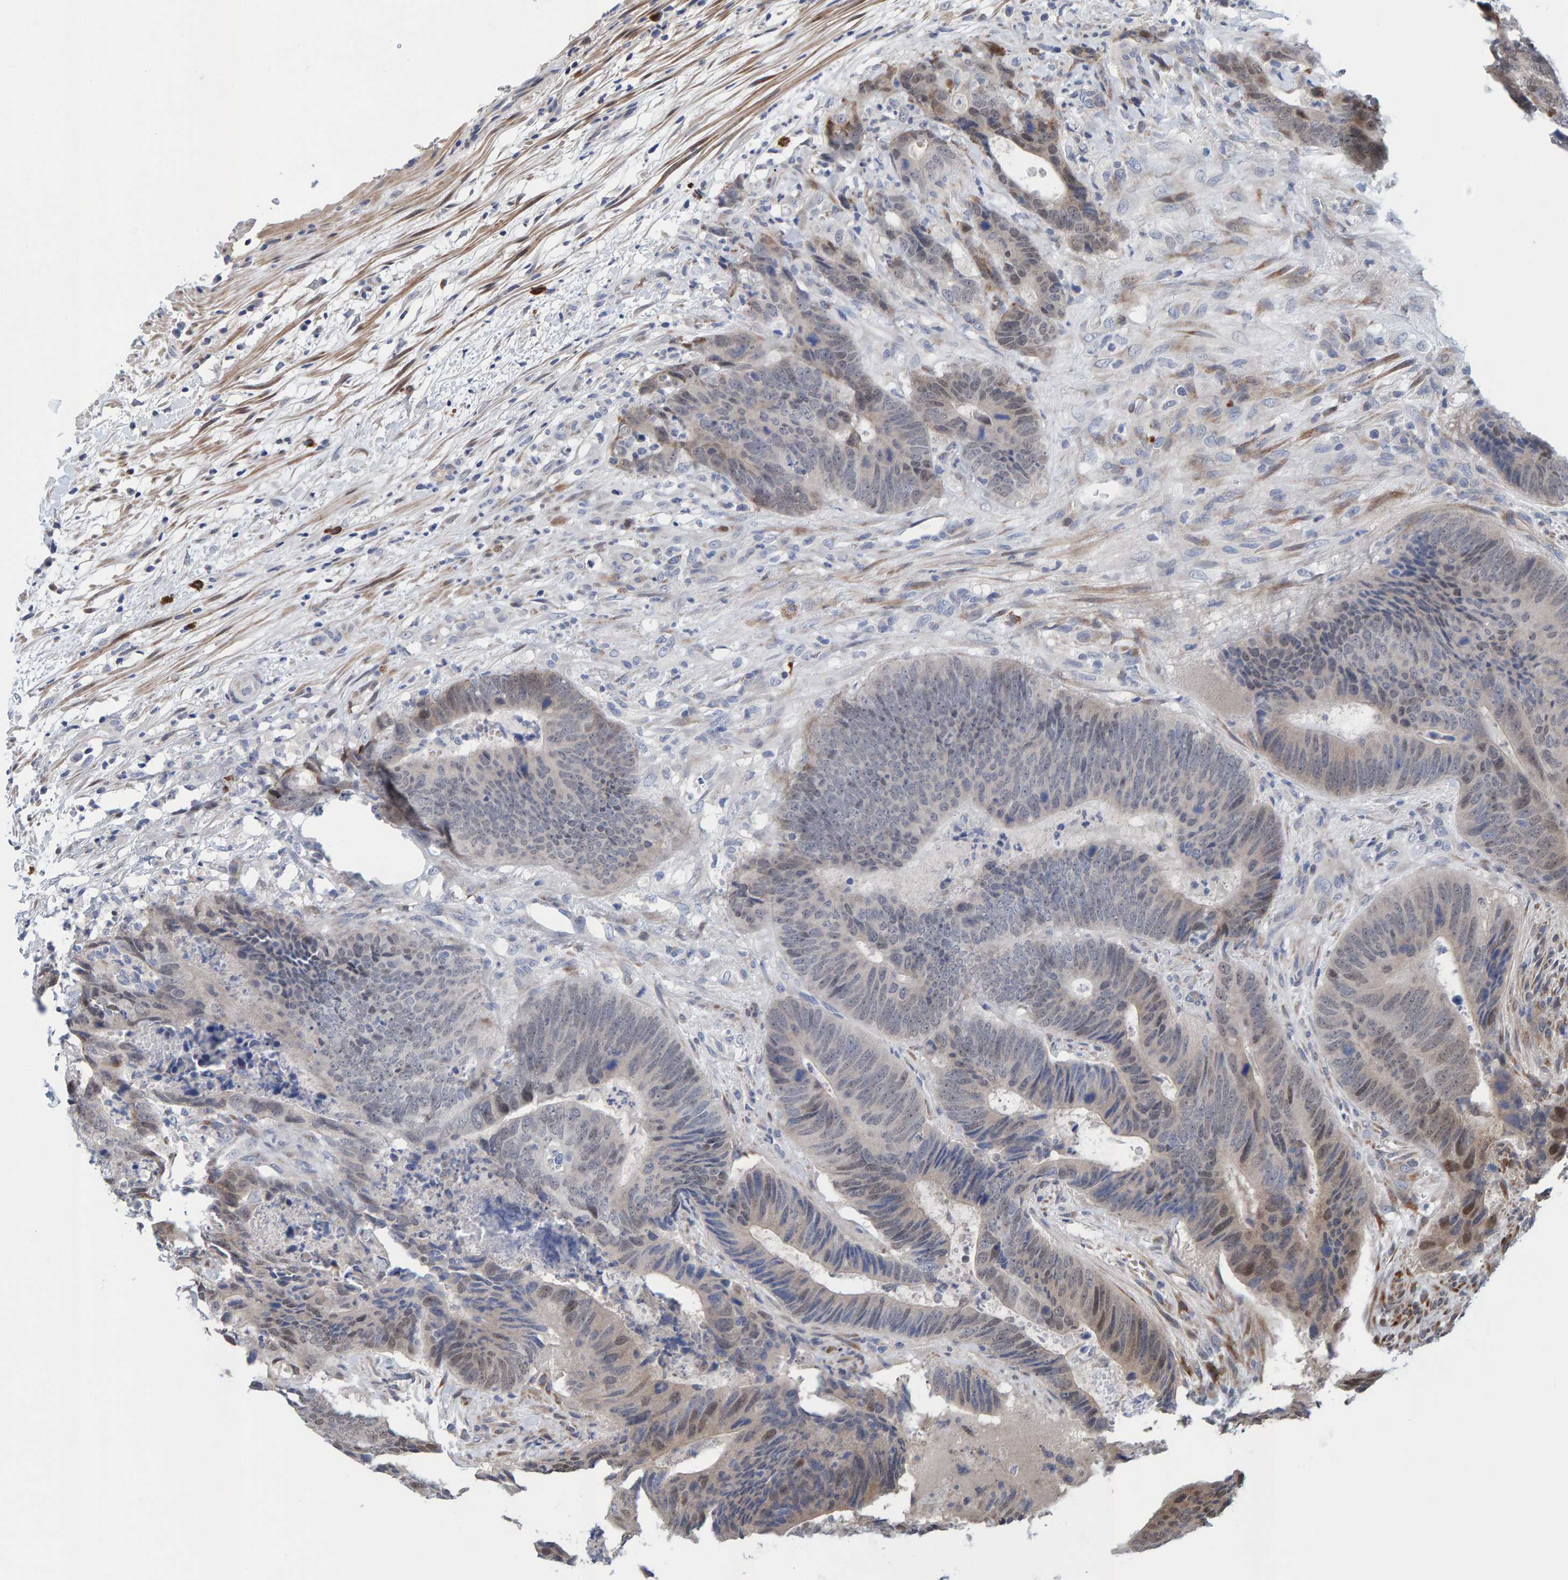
{"staining": {"intensity": "weak", "quantity": "<25%", "location": "nuclear"}, "tissue": "colorectal cancer", "cell_type": "Tumor cells", "image_type": "cancer", "snomed": [{"axis": "morphology", "description": "Adenocarcinoma, NOS"}, {"axis": "topography", "description": "Colon"}], "caption": "The IHC histopathology image has no significant staining in tumor cells of colorectal adenocarcinoma tissue.", "gene": "MFSD6L", "patient": {"sex": "male", "age": 56}}